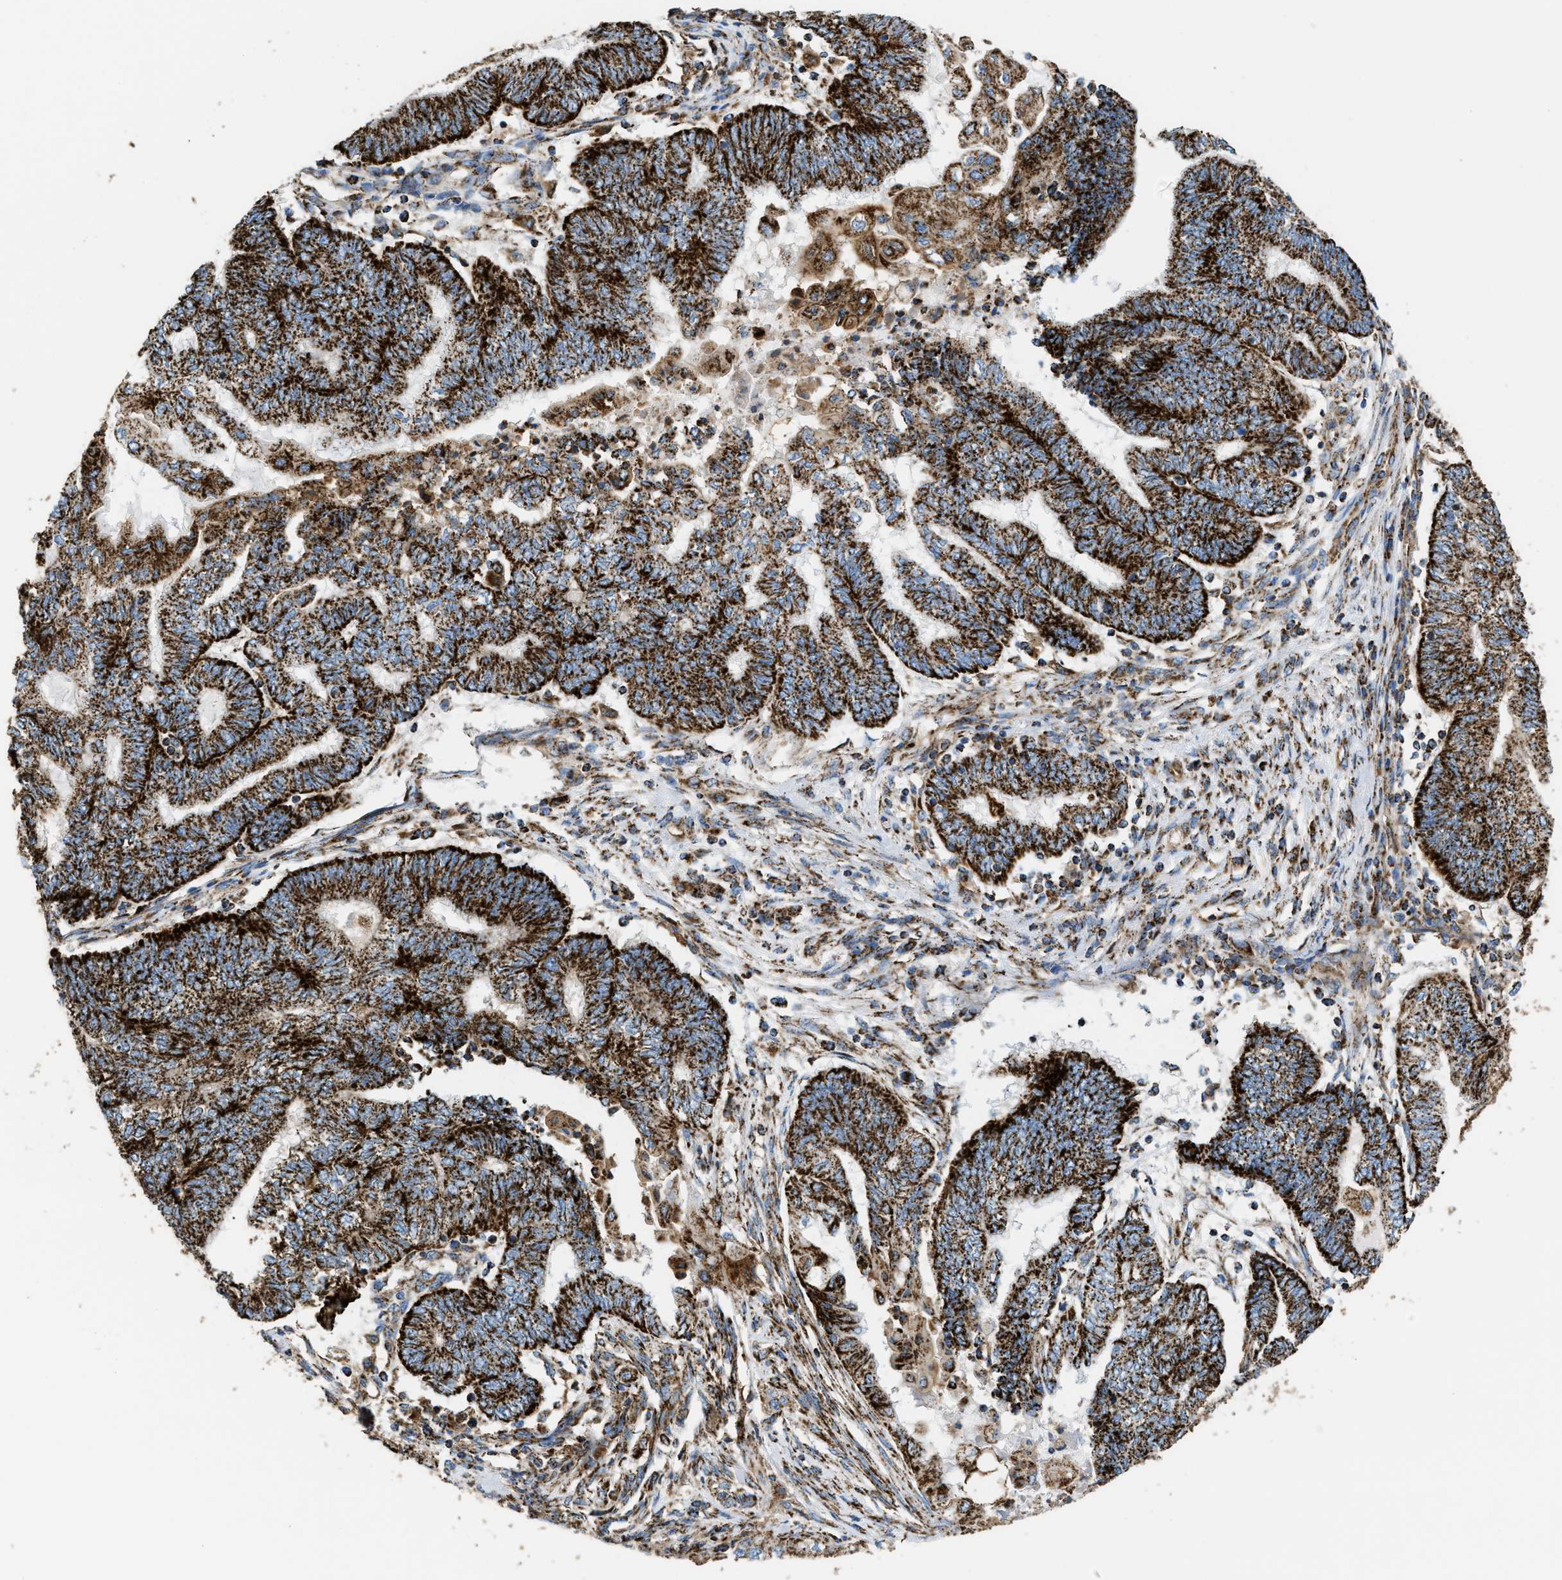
{"staining": {"intensity": "strong", "quantity": ">75%", "location": "cytoplasmic/membranous"}, "tissue": "endometrial cancer", "cell_type": "Tumor cells", "image_type": "cancer", "snomed": [{"axis": "morphology", "description": "Adenocarcinoma, NOS"}, {"axis": "topography", "description": "Uterus"}, {"axis": "topography", "description": "Endometrium"}], "caption": "Human endometrial cancer (adenocarcinoma) stained with a protein marker displays strong staining in tumor cells.", "gene": "ECHS1", "patient": {"sex": "female", "age": 70}}